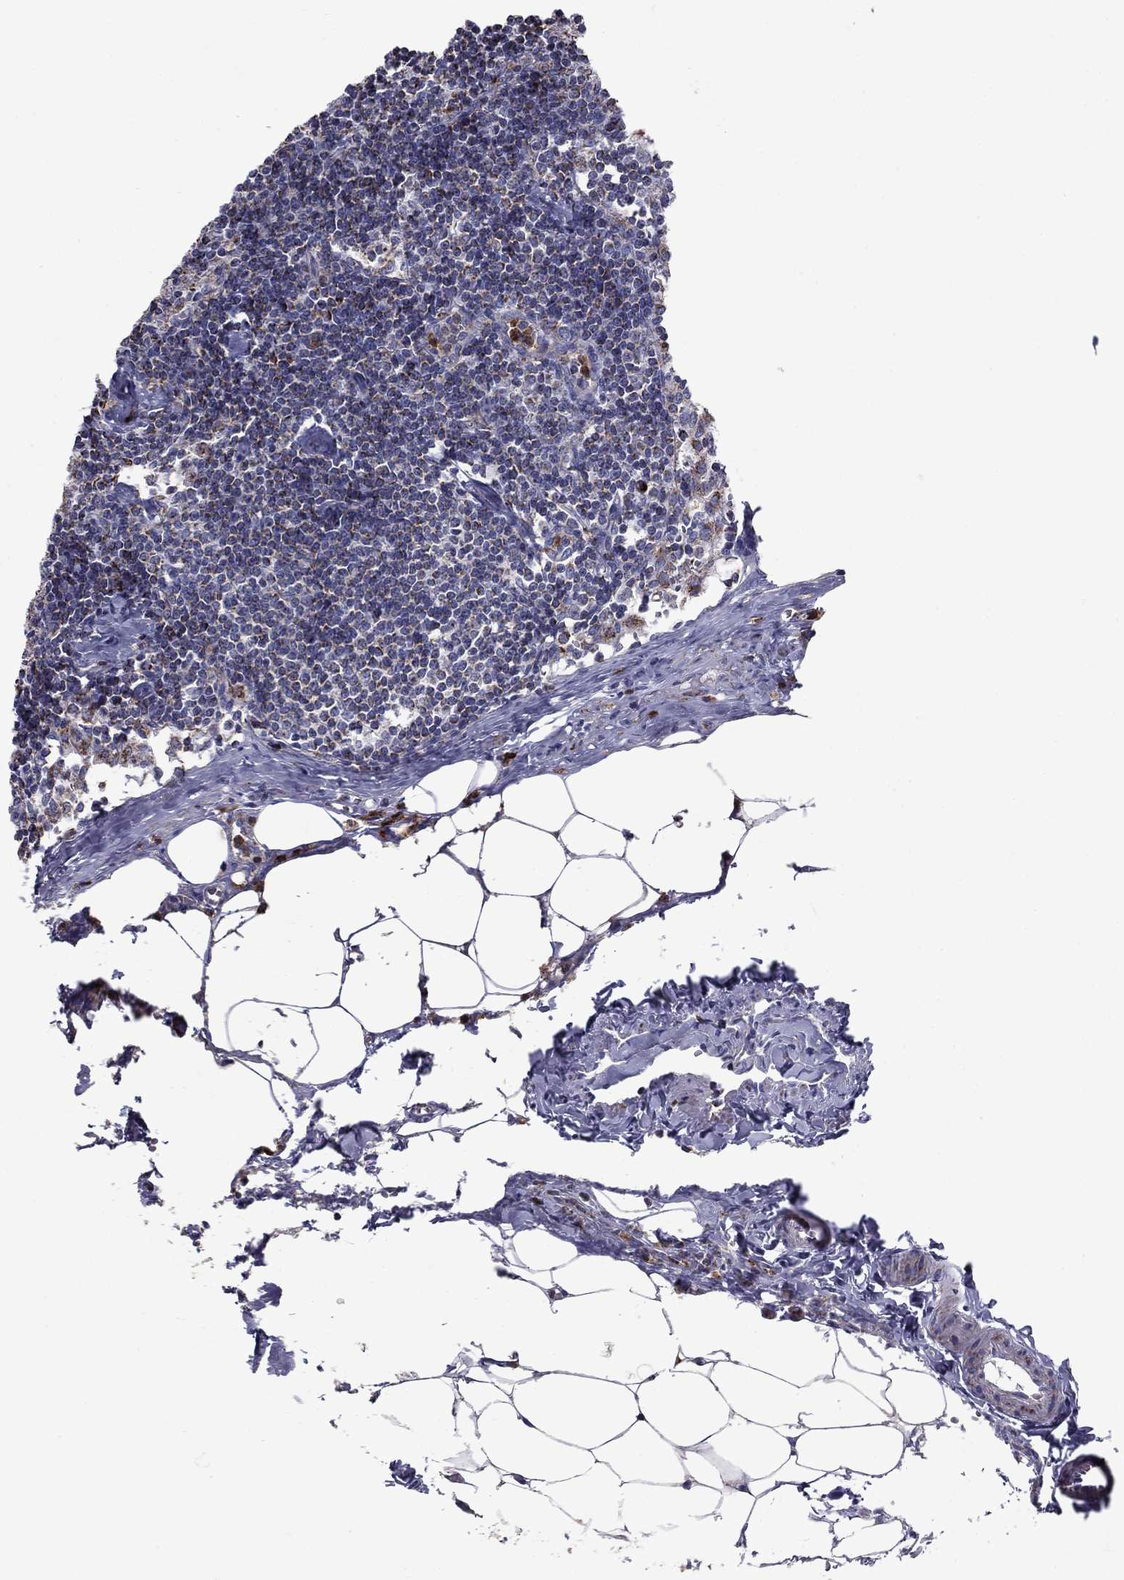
{"staining": {"intensity": "negative", "quantity": "none", "location": "none"}, "tissue": "lymph node", "cell_type": "Non-germinal center cells", "image_type": "normal", "snomed": [{"axis": "morphology", "description": "Normal tissue, NOS"}, {"axis": "topography", "description": "Lymph node"}], "caption": "Immunohistochemistry photomicrograph of normal human lymph node stained for a protein (brown), which exhibits no positivity in non-germinal center cells.", "gene": "NDUFA4L2", "patient": {"sex": "female", "age": 51}}